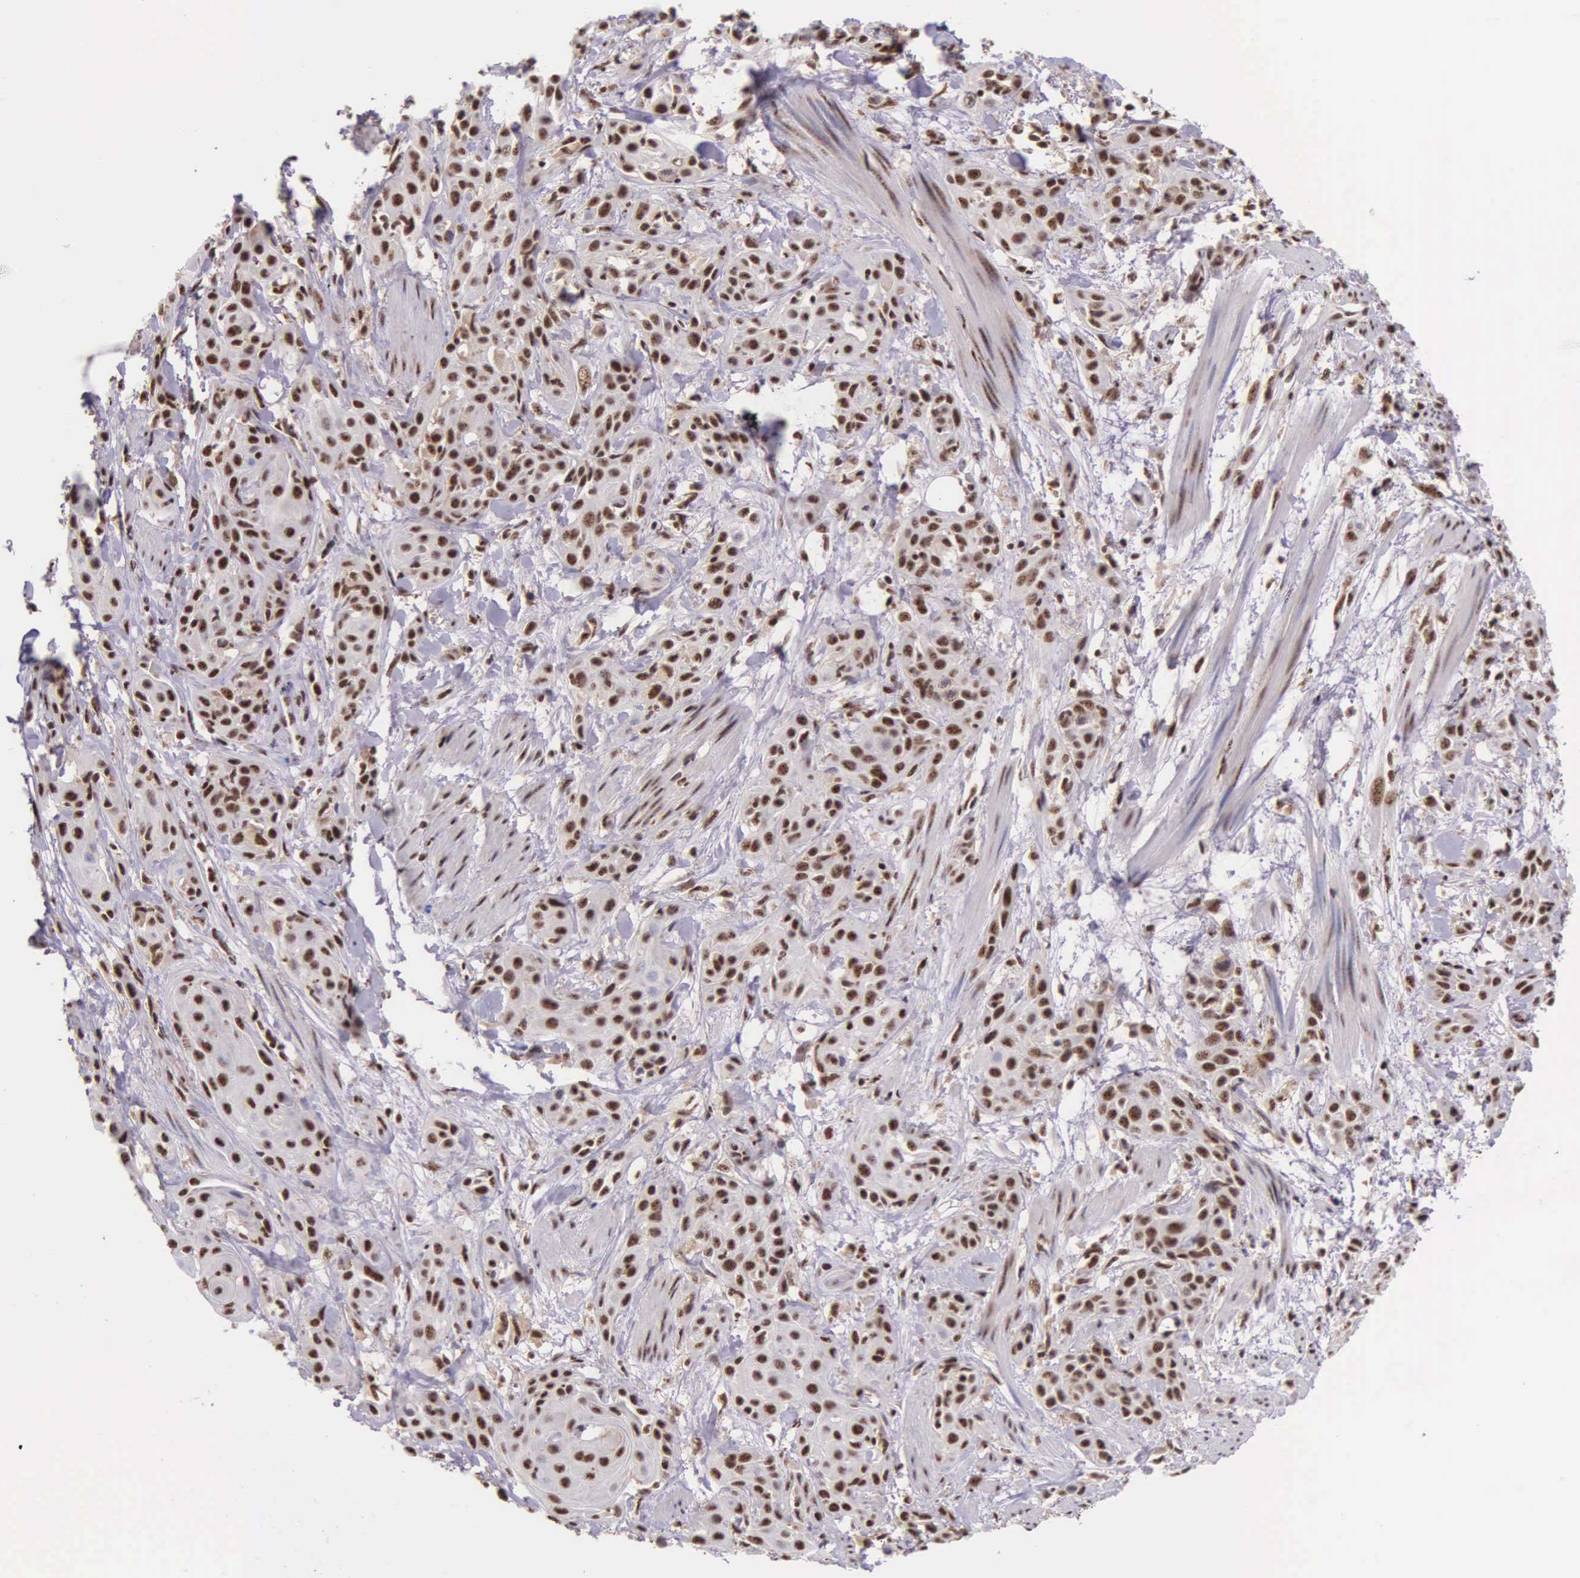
{"staining": {"intensity": "moderate", "quantity": ">75%", "location": "nuclear"}, "tissue": "skin cancer", "cell_type": "Tumor cells", "image_type": "cancer", "snomed": [{"axis": "morphology", "description": "Squamous cell carcinoma, NOS"}, {"axis": "topography", "description": "Skin"}, {"axis": "topography", "description": "Anal"}], "caption": "Immunohistochemical staining of skin cancer (squamous cell carcinoma) exhibits medium levels of moderate nuclear protein staining in about >75% of tumor cells. Nuclei are stained in blue.", "gene": "FAM47A", "patient": {"sex": "male", "age": 64}}